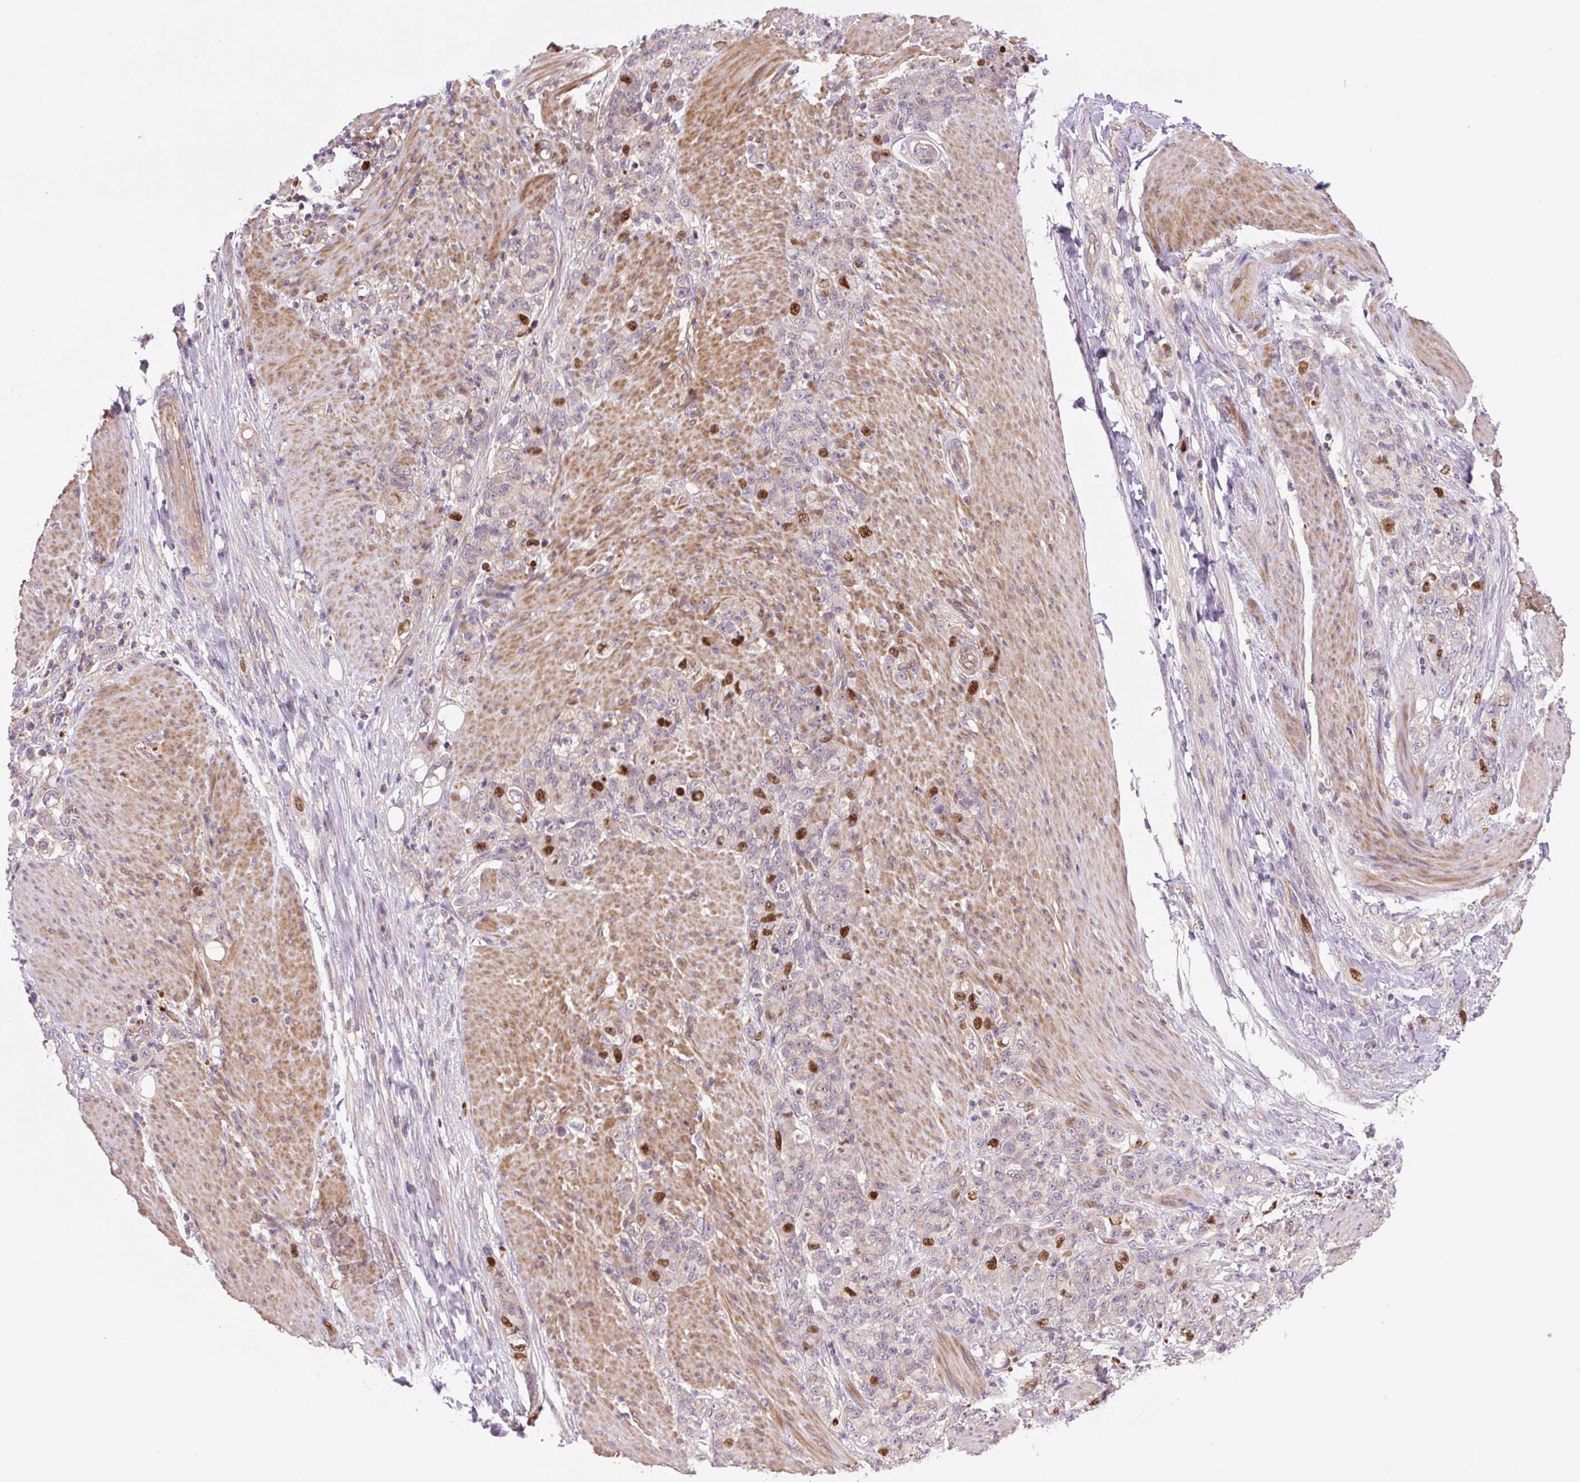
{"staining": {"intensity": "strong", "quantity": "<25%", "location": "nuclear"}, "tissue": "stomach cancer", "cell_type": "Tumor cells", "image_type": "cancer", "snomed": [{"axis": "morphology", "description": "Adenocarcinoma, NOS"}, {"axis": "topography", "description": "Stomach"}], "caption": "DAB (3,3'-diaminobenzidine) immunohistochemical staining of adenocarcinoma (stomach) reveals strong nuclear protein positivity in approximately <25% of tumor cells. The staining was performed using DAB, with brown indicating positive protein expression. Nuclei are stained blue with hematoxylin.", "gene": "KIFC1", "patient": {"sex": "female", "age": 79}}